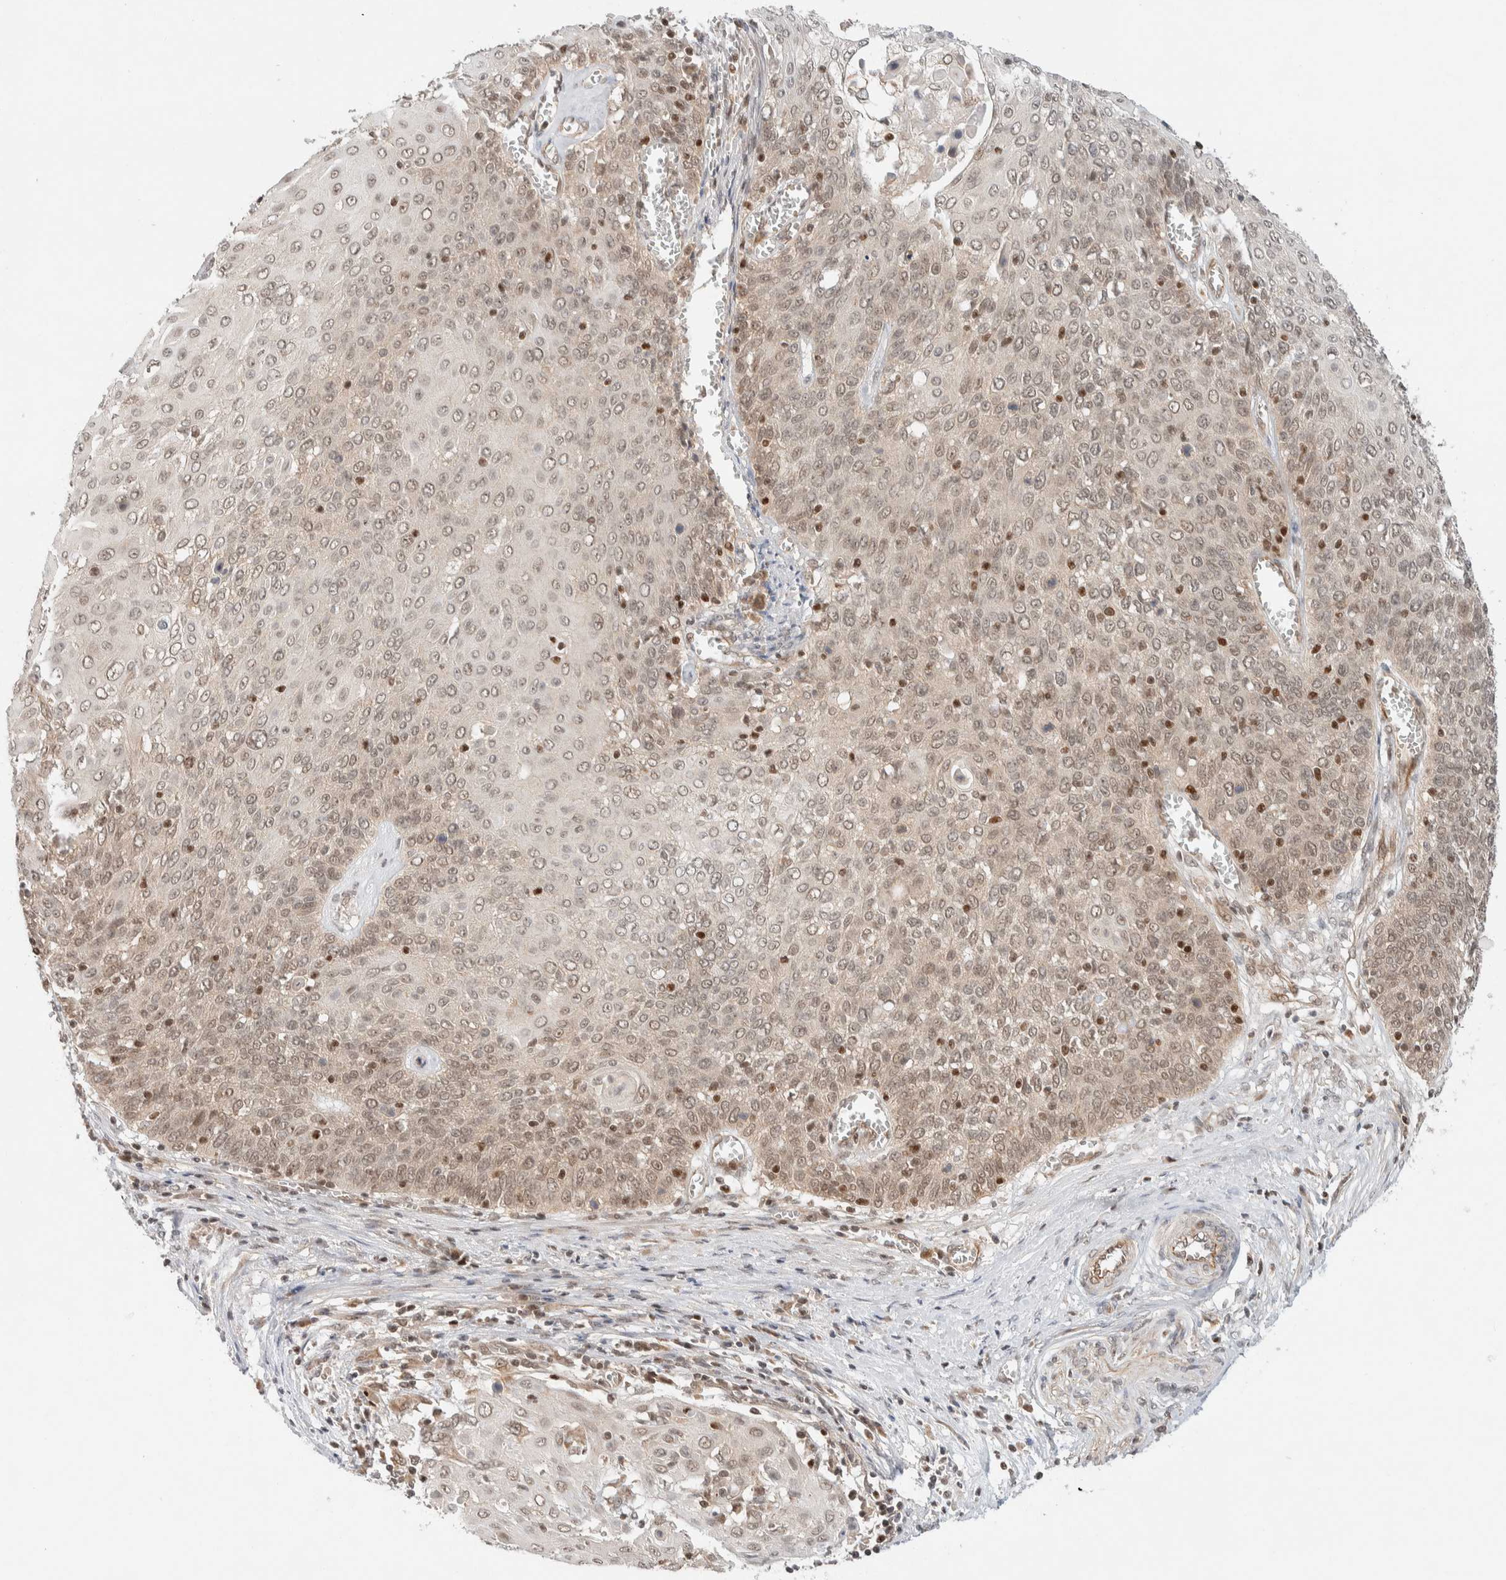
{"staining": {"intensity": "weak", "quantity": ">75%", "location": "cytoplasmic/membranous,nuclear"}, "tissue": "cervical cancer", "cell_type": "Tumor cells", "image_type": "cancer", "snomed": [{"axis": "morphology", "description": "Squamous cell carcinoma, NOS"}, {"axis": "topography", "description": "Cervix"}], "caption": "Immunohistochemical staining of cervical squamous cell carcinoma displays low levels of weak cytoplasmic/membranous and nuclear expression in approximately >75% of tumor cells. The staining was performed using DAB, with brown indicating positive protein expression. Nuclei are stained blue with hematoxylin.", "gene": "C8orf76", "patient": {"sex": "female", "age": 39}}